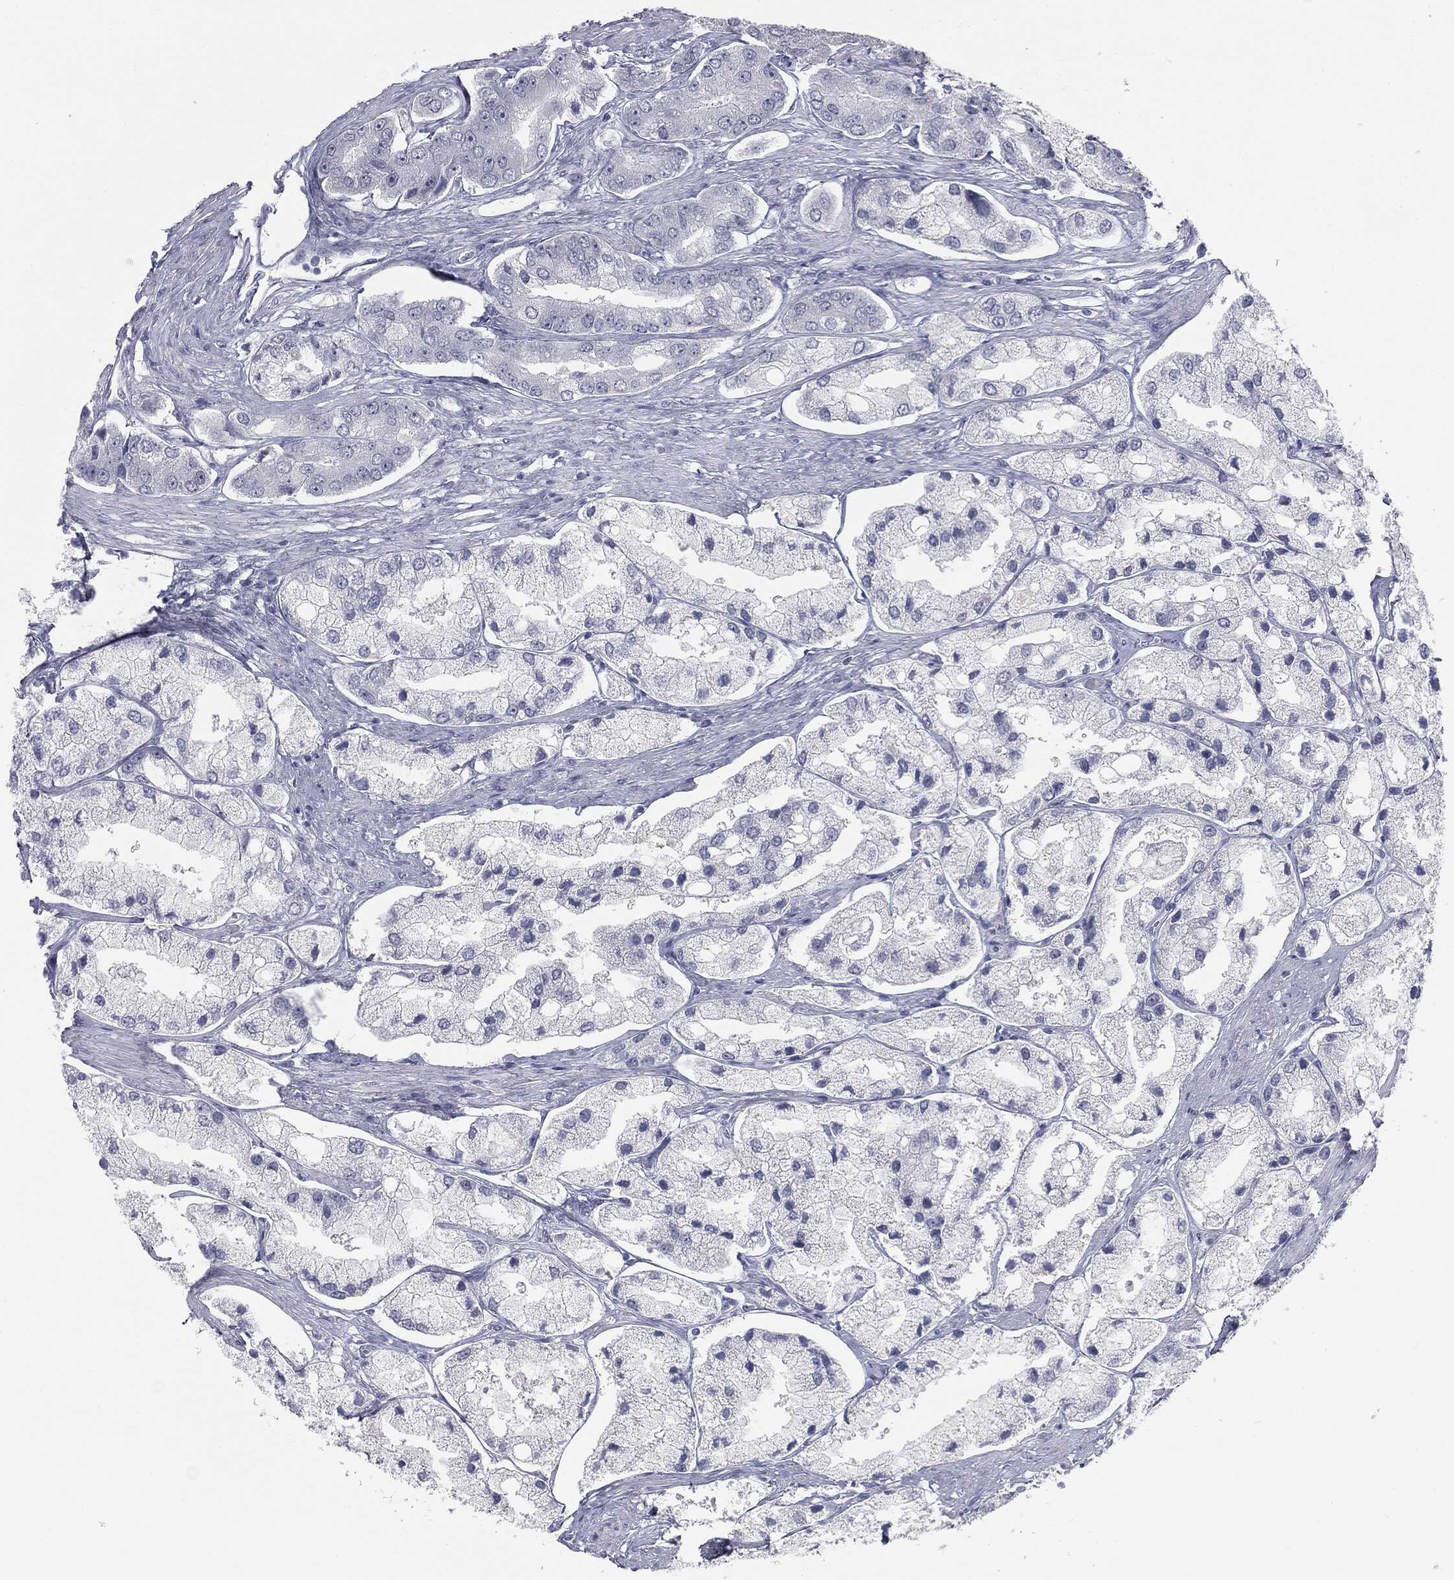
{"staining": {"intensity": "negative", "quantity": "none", "location": "none"}, "tissue": "prostate cancer", "cell_type": "Tumor cells", "image_type": "cancer", "snomed": [{"axis": "morphology", "description": "Adenocarcinoma, Low grade"}, {"axis": "topography", "description": "Prostate"}], "caption": "This is an immunohistochemistry photomicrograph of human prostate cancer. There is no expression in tumor cells.", "gene": "MUC5AC", "patient": {"sex": "male", "age": 69}}